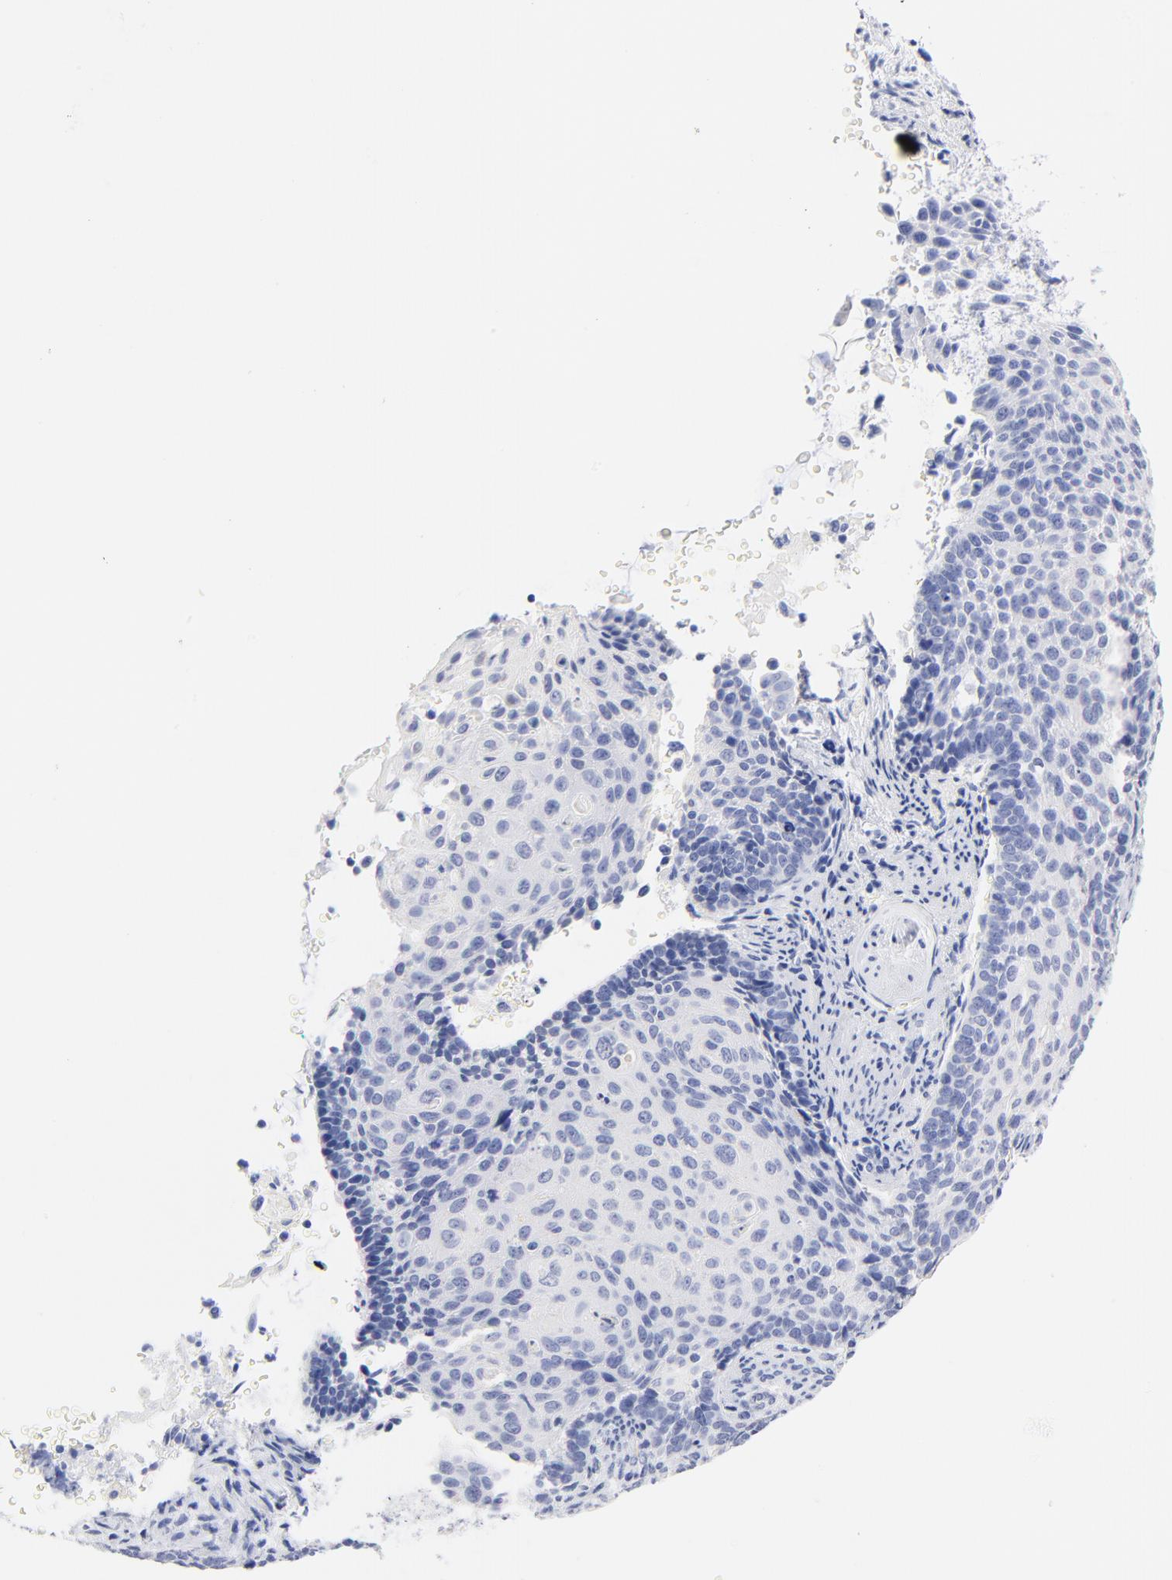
{"staining": {"intensity": "negative", "quantity": "none", "location": "none"}, "tissue": "cervical cancer", "cell_type": "Tumor cells", "image_type": "cancer", "snomed": [{"axis": "morphology", "description": "Squamous cell carcinoma, NOS"}, {"axis": "topography", "description": "Cervix"}], "caption": "This is an immunohistochemistry (IHC) histopathology image of cervical squamous cell carcinoma. There is no positivity in tumor cells.", "gene": "ACY1", "patient": {"sex": "female", "age": 33}}